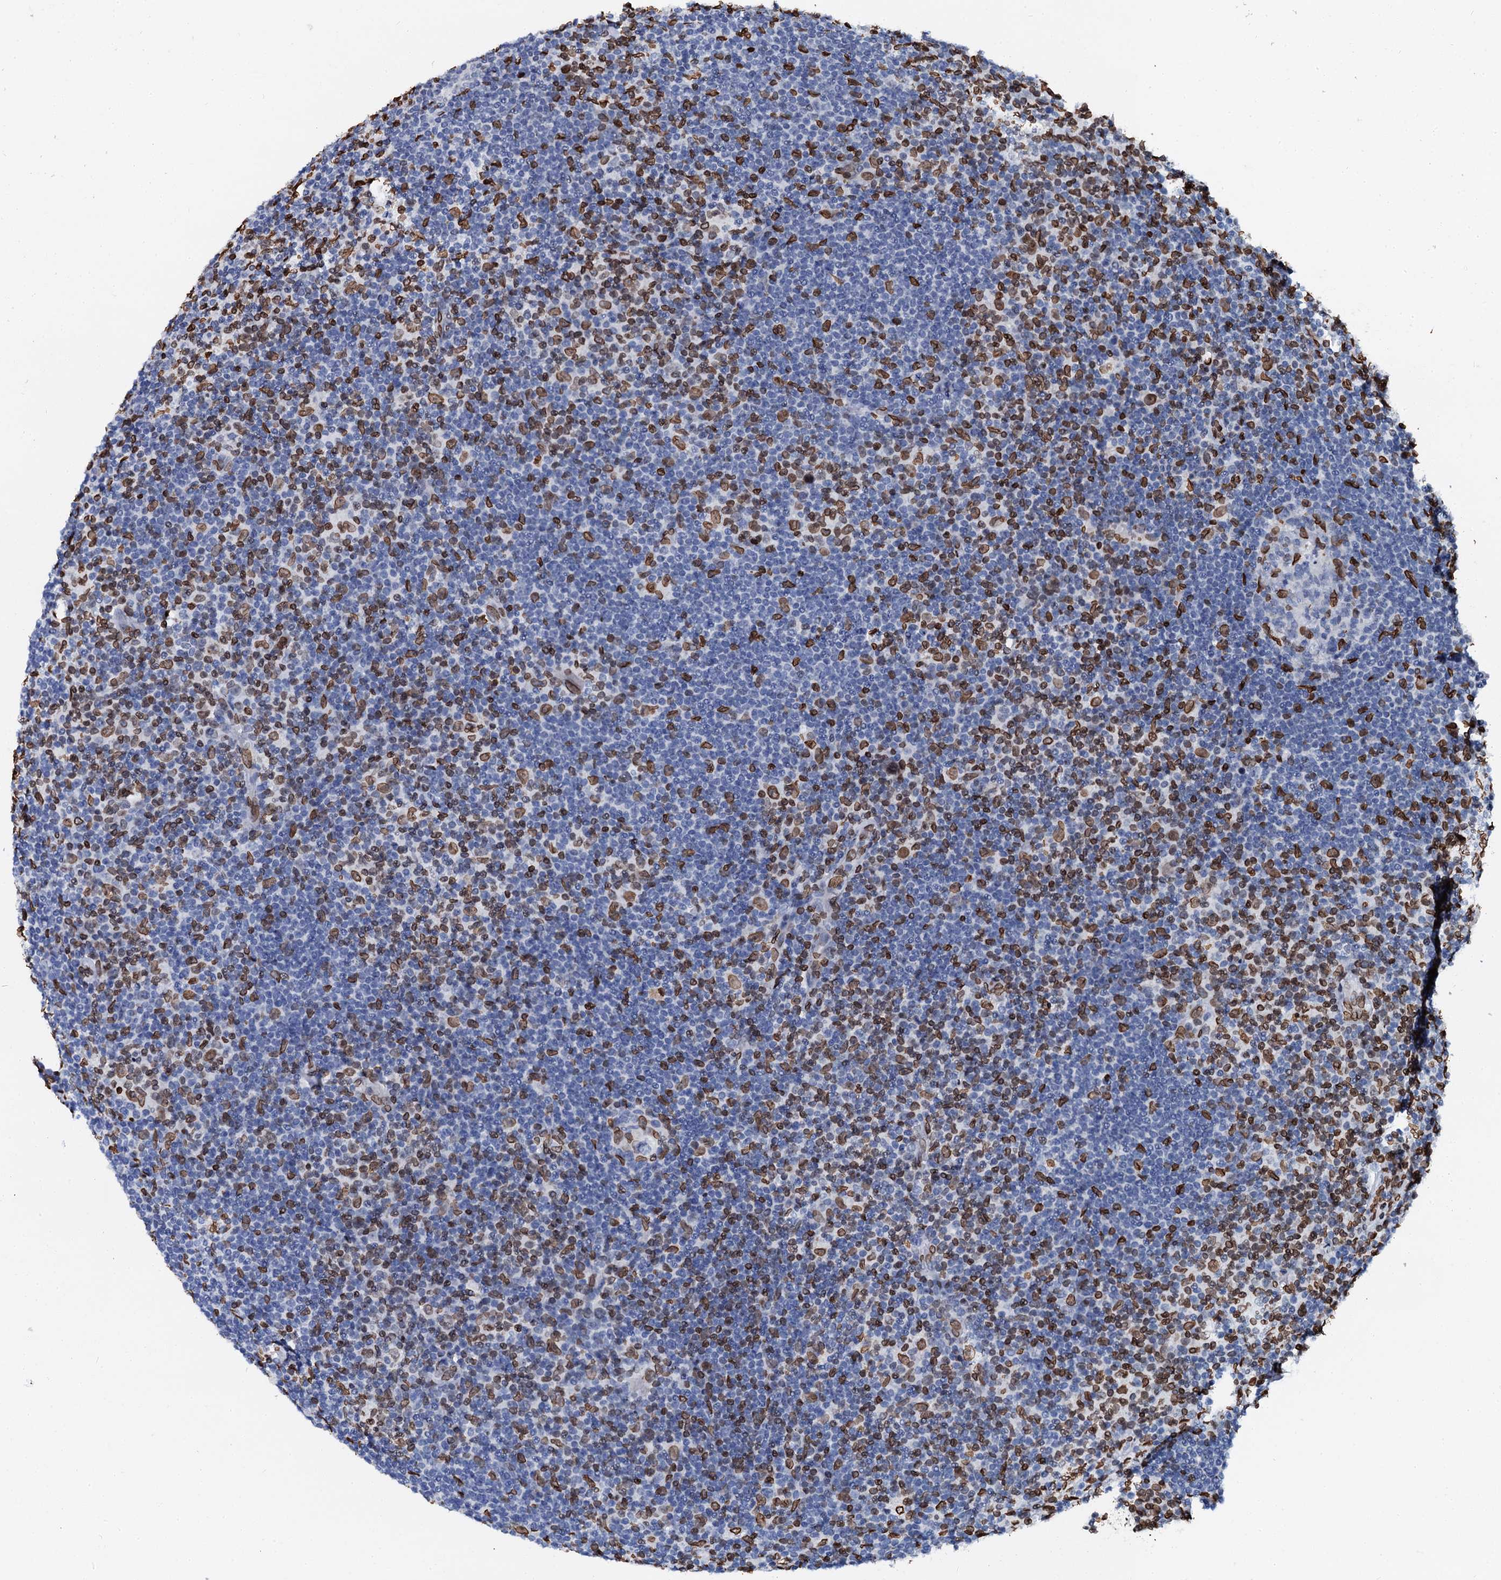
{"staining": {"intensity": "moderate", "quantity": ">75%", "location": "nuclear"}, "tissue": "lymphoma", "cell_type": "Tumor cells", "image_type": "cancer", "snomed": [{"axis": "morphology", "description": "Hodgkin's disease, NOS"}, {"axis": "topography", "description": "Lymph node"}], "caption": "The image displays immunohistochemical staining of Hodgkin's disease. There is moderate nuclear staining is seen in approximately >75% of tumor cells.", "gene": "KATNAL2", "patient": {"sex": "female", "age": 57}}